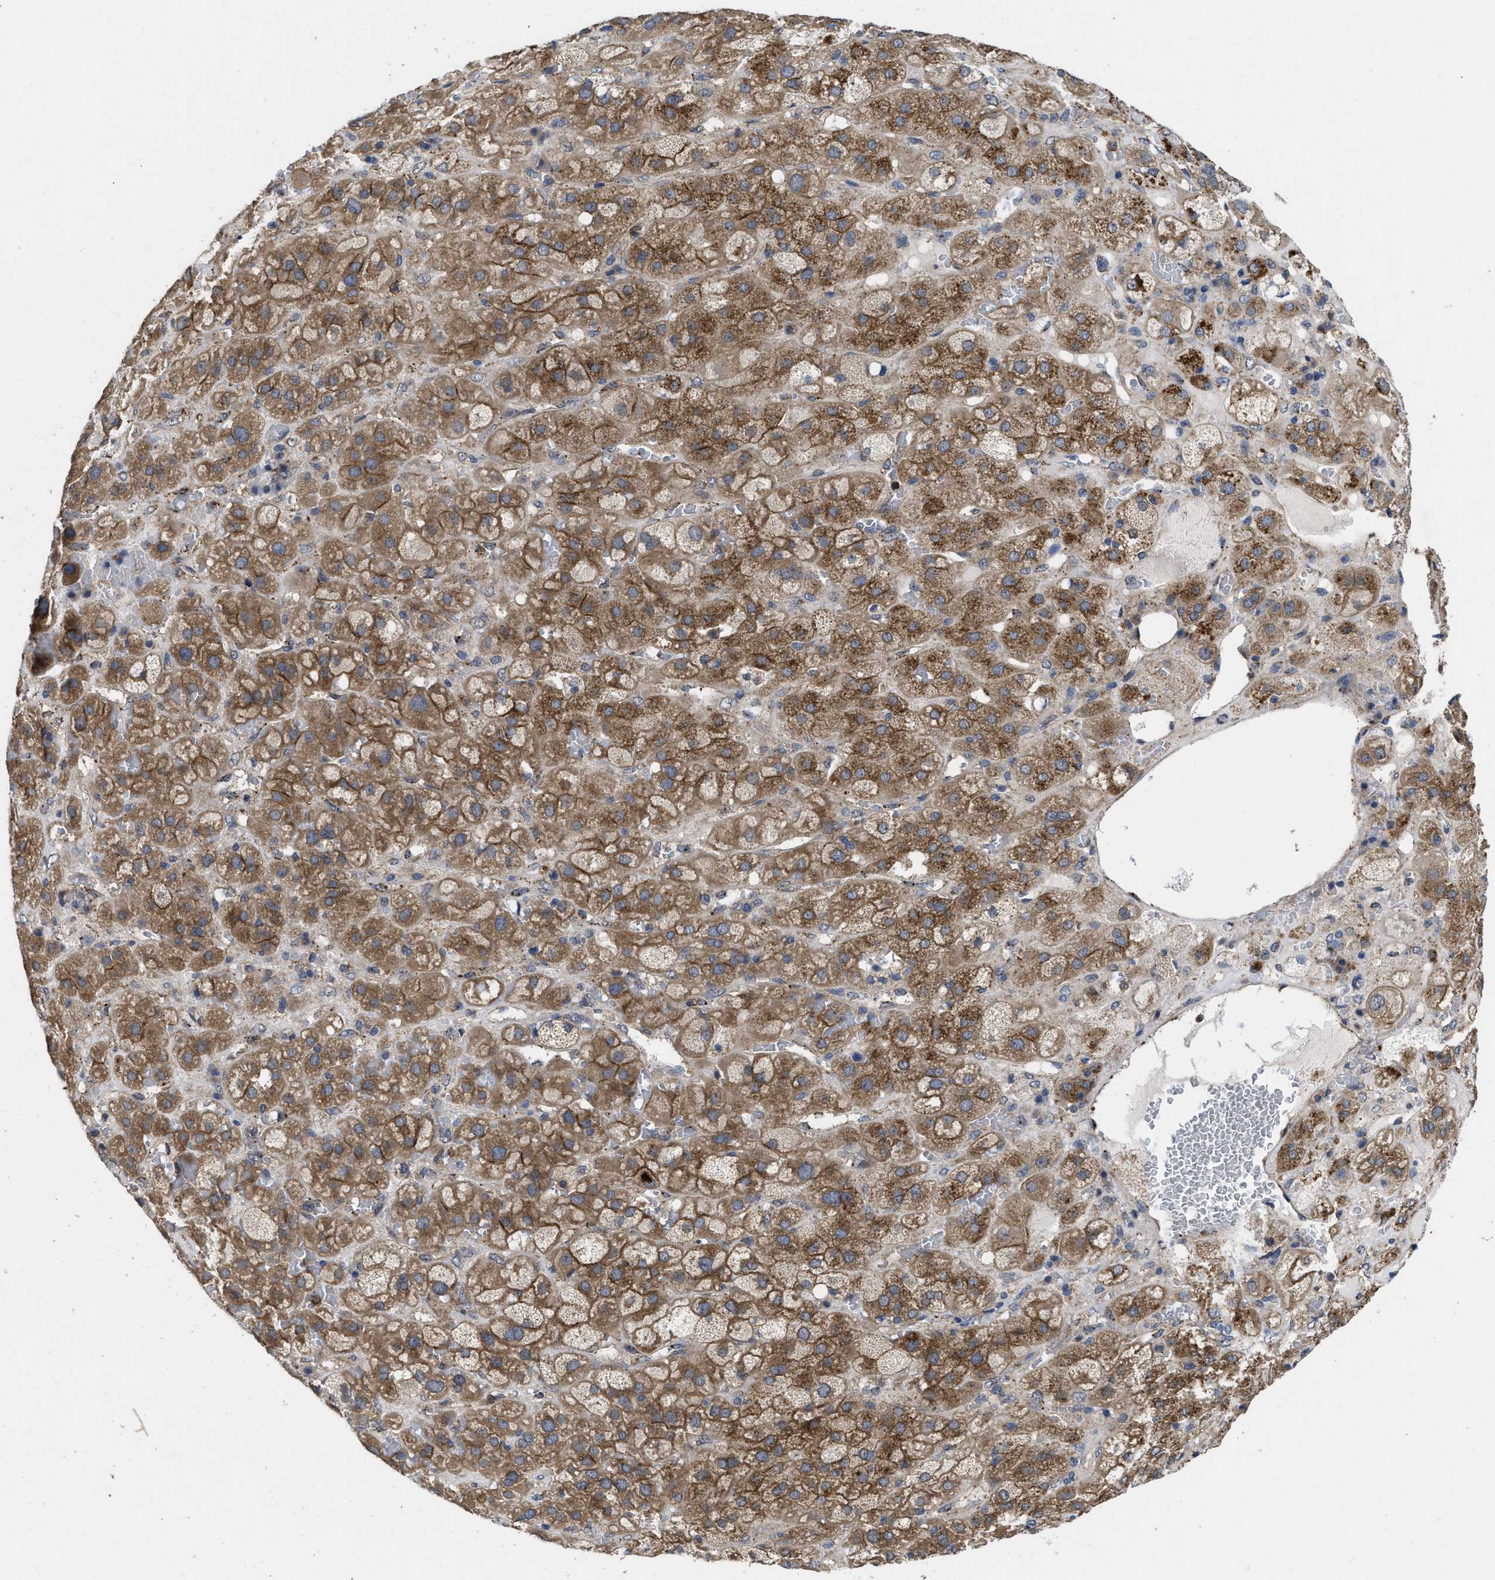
{"staining": {"intensity": "moderate", "quantity": "25%-75%", "location": "cytoplasmic/membranous"}, "tissue": "adrenal gland", "cell_type": "Glandular cells", "image_type": "normal", "snomed": [{"axis": "morphology", "description": "Normal tissue, NOS"}, {"axis": "topography", "description": "Adrenal gland"}], "caption": "An image of human adrenal gland stained for a protein displays moderate cytoplasmic/membranous brown staining in glandular cells. (IHC, brightfield microscopy, high magnification).", "gene": "PKD2", "patient": {"sex": "female", "age": 47}}